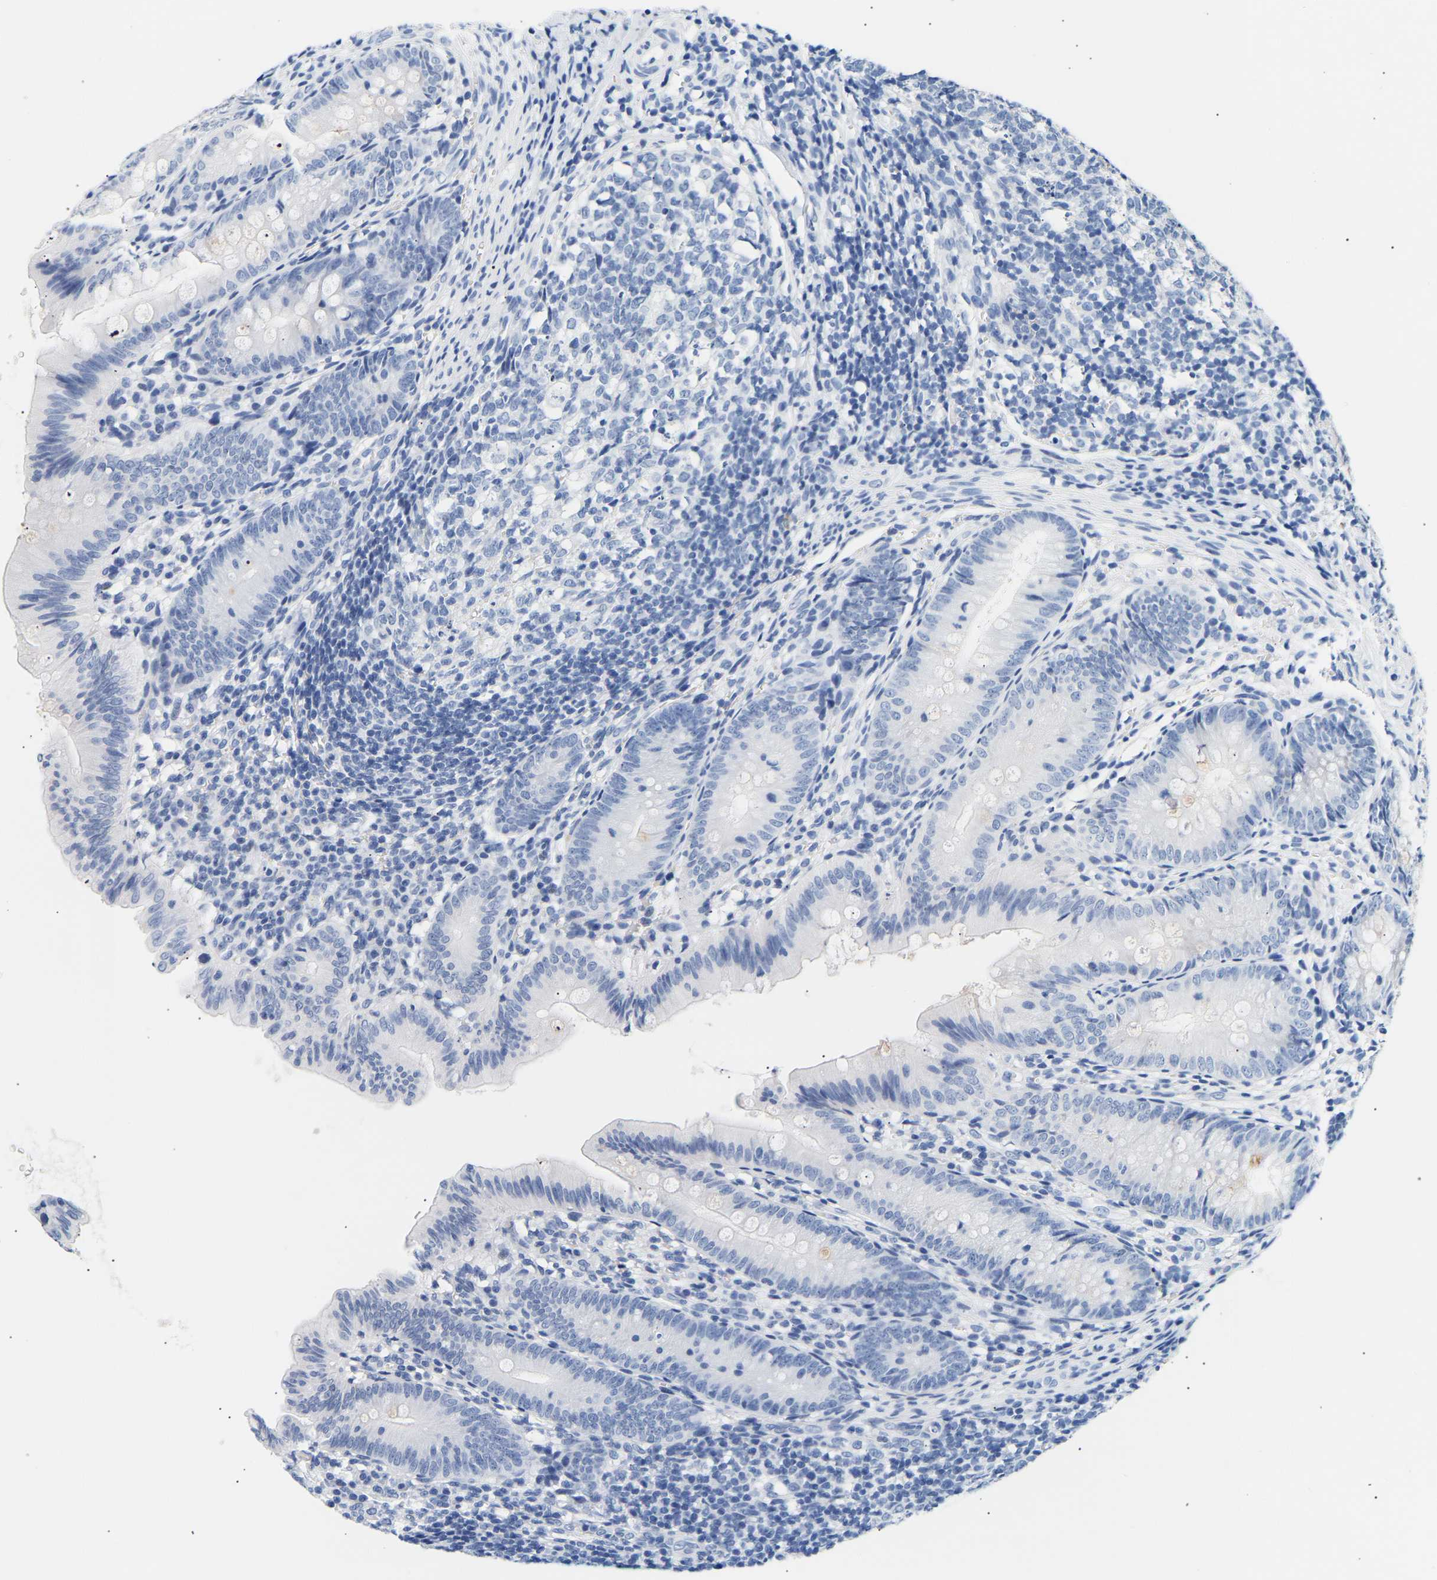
{"staining": {"intensity": "negative", "quantity": "none", "location": "none"}, "tissue": "appendix", "cell_type": "Glandular cells", "image_type": "normal", "snomed": [{"axis": "morphology", "description": "Normal tissue, NOS"}, {"axis": "topography", "description": "Appendix"}], "caption": "This is an IHC micrograph of benign appendix. There is no positivity in glandular cells.", "gene": "SPINK2", "patient": {"sex": "male", "age": 1}}